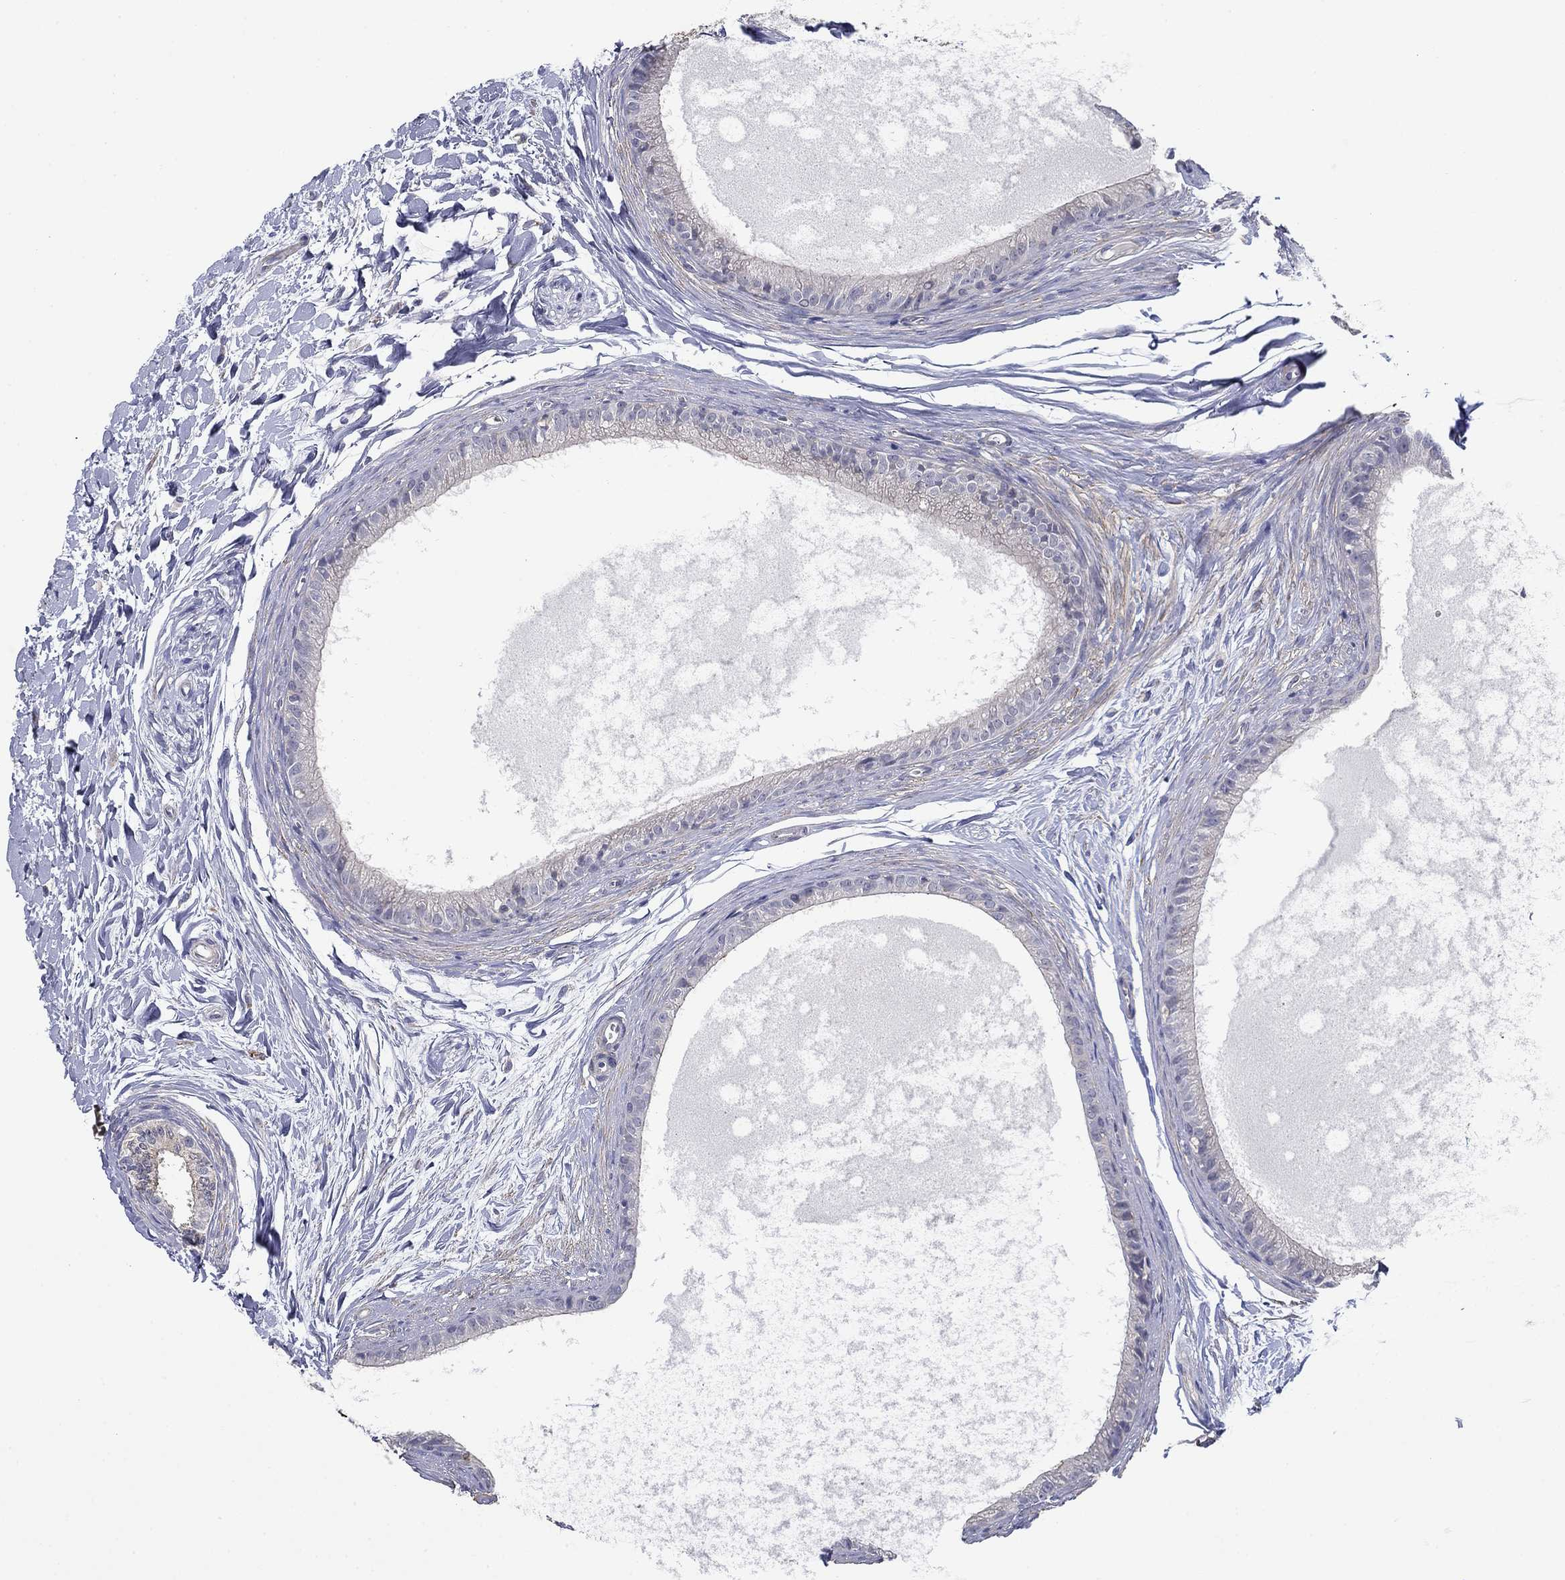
{"staining": {"intensity": "negative", "quantity": "none", "location": "none"}, "tissue": "epididymis", "cell_type": "Glandular cells", "image_type": "normal", "snomed": [{"axis": "morphology", "description": "Normal tissue, NOS"}, {"axis": "topography", "description": "Epididymis"}], "caption": "This is an IHC photomicrograph of benign human epididymis. There is no positivity in glandular cells.", "gene": "GRK7", "patient": {"sex": "male", "age": 51}}